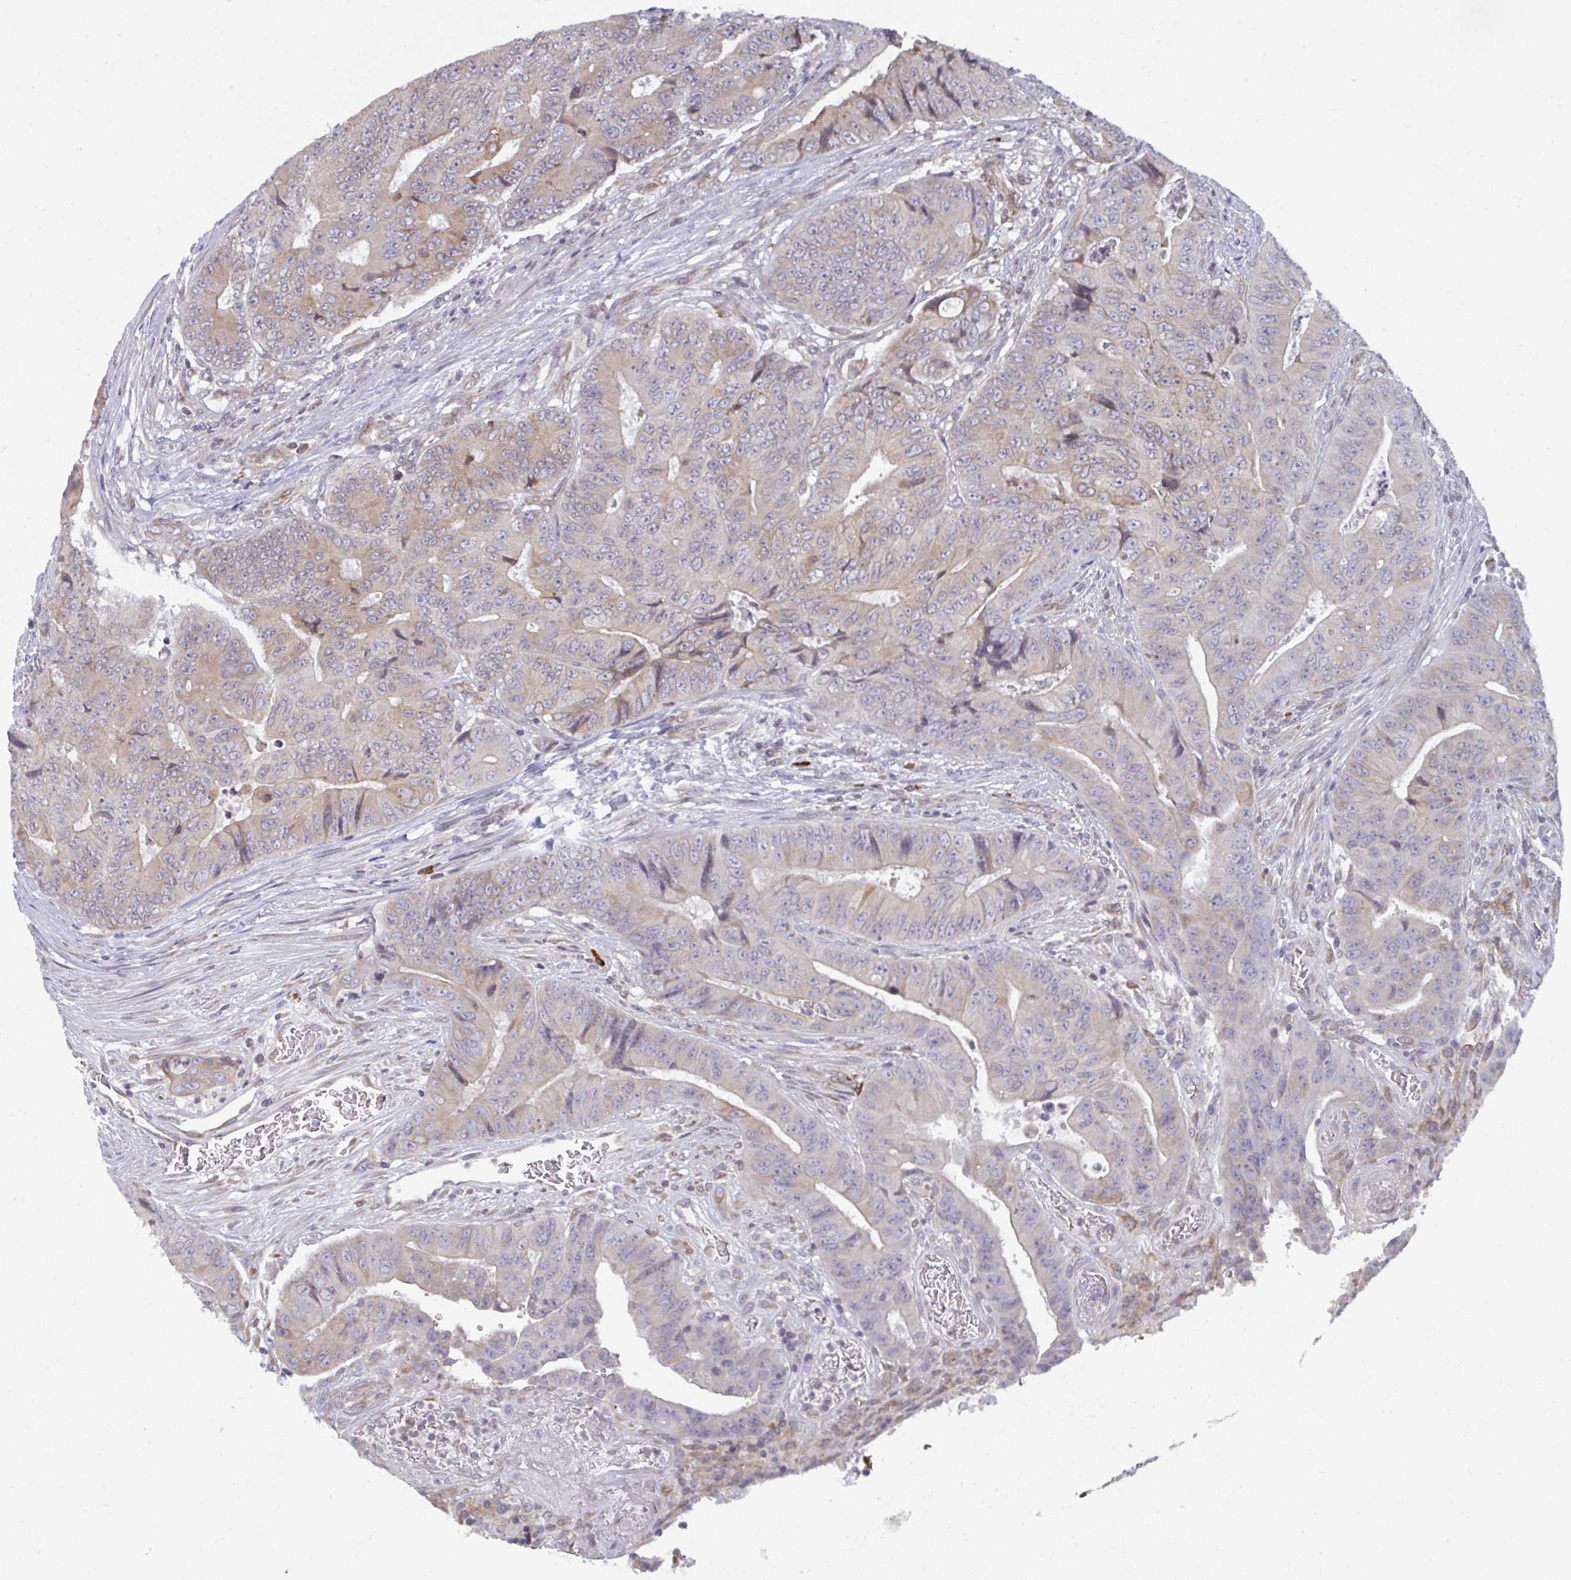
{"staining": {"intensity": "weak", "quantity": ">75%", "location": "cytoplasmic/membranous"}, "tissue": "colorectal cancer", "cell_type": "Tumor cells", "image_type": "cancer", "snomed": [{"axis": "morphology", "description": "Adenocarcinoma, NOS"}, {"axis": "topography", "description": "Colon"}], "caption": "Immunohistochemistry (IHC) histopathology image of neoplastic tissue: colorectal adenocarcinoma stained using IHC exhibits low levels of weak protein expression localized specifically in the cytoplasmic/membranous of tumor cells, appearing as a cytoplasmic/membranous brown color.", "gene": "LYSMD4", "patient": {"sex": "female", "age": 48}}